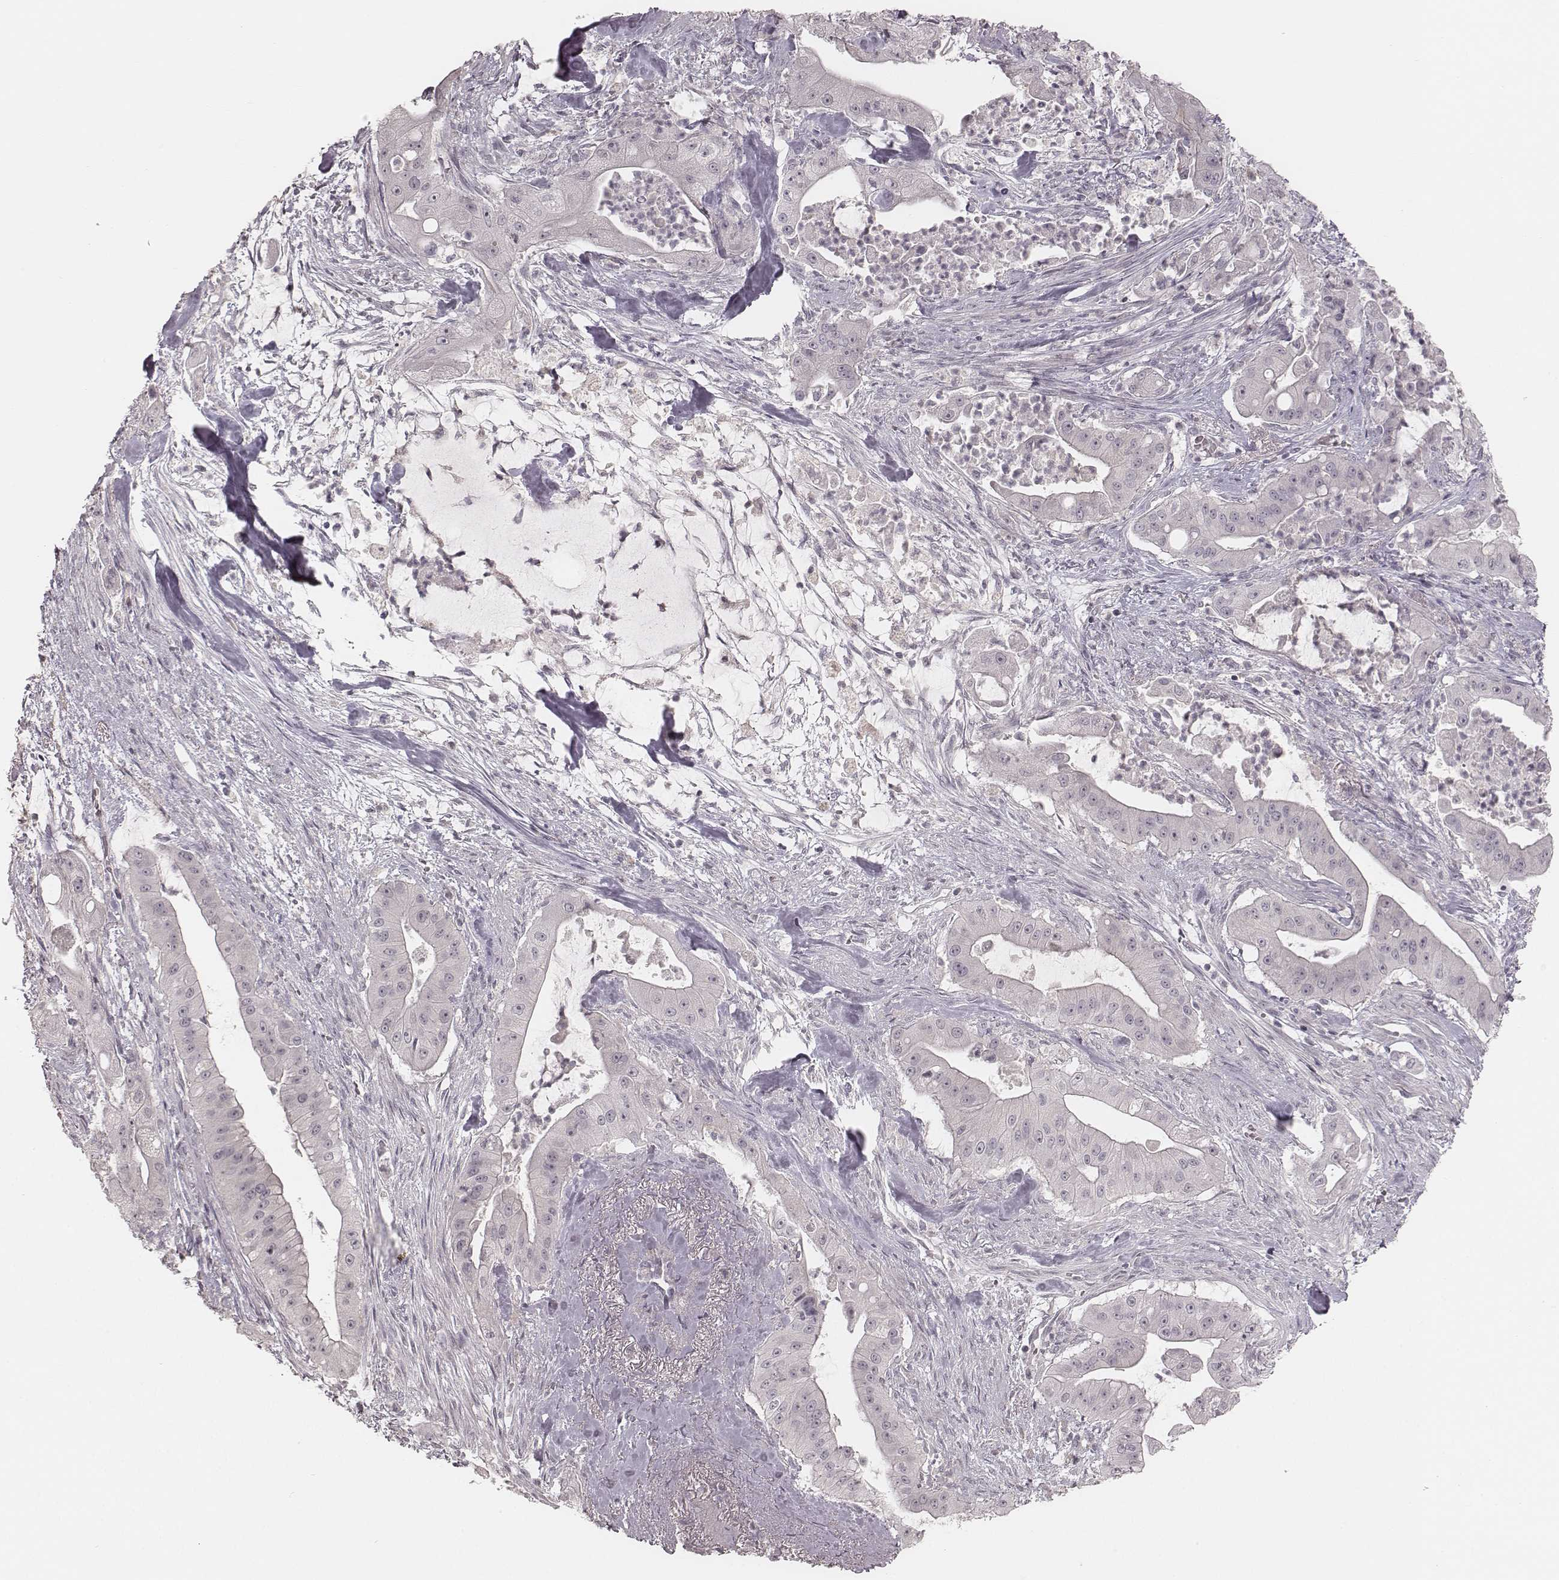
{"staining": {"intensity": "negative", "quantity": "none", "location": "none"}, "tissue": "pancreatic cancer", "cell_type": "Tumor cells", "image_type": "cancer", "snomed": [{"axis": "morphology", "description": "Normal tissue, NOS"}, {"axis": "morphology", "description": "Inflammation, NOS"}, {"axis": "morphology", "description": "Adenocarcinoma, NOS"}, {"axis": "topography", "description": "Pancreas"}], "caption": "Immunohistochemistry photomicrograph of neoplastic tissue: pancreatic cancer (adenocarcinoma) stained with DAB (3,3'-diaminobenzidine) displays no significant protein expression in tumor cells.", "gene": "ACACB", "patient": {"sex": "male", "age": 57}}